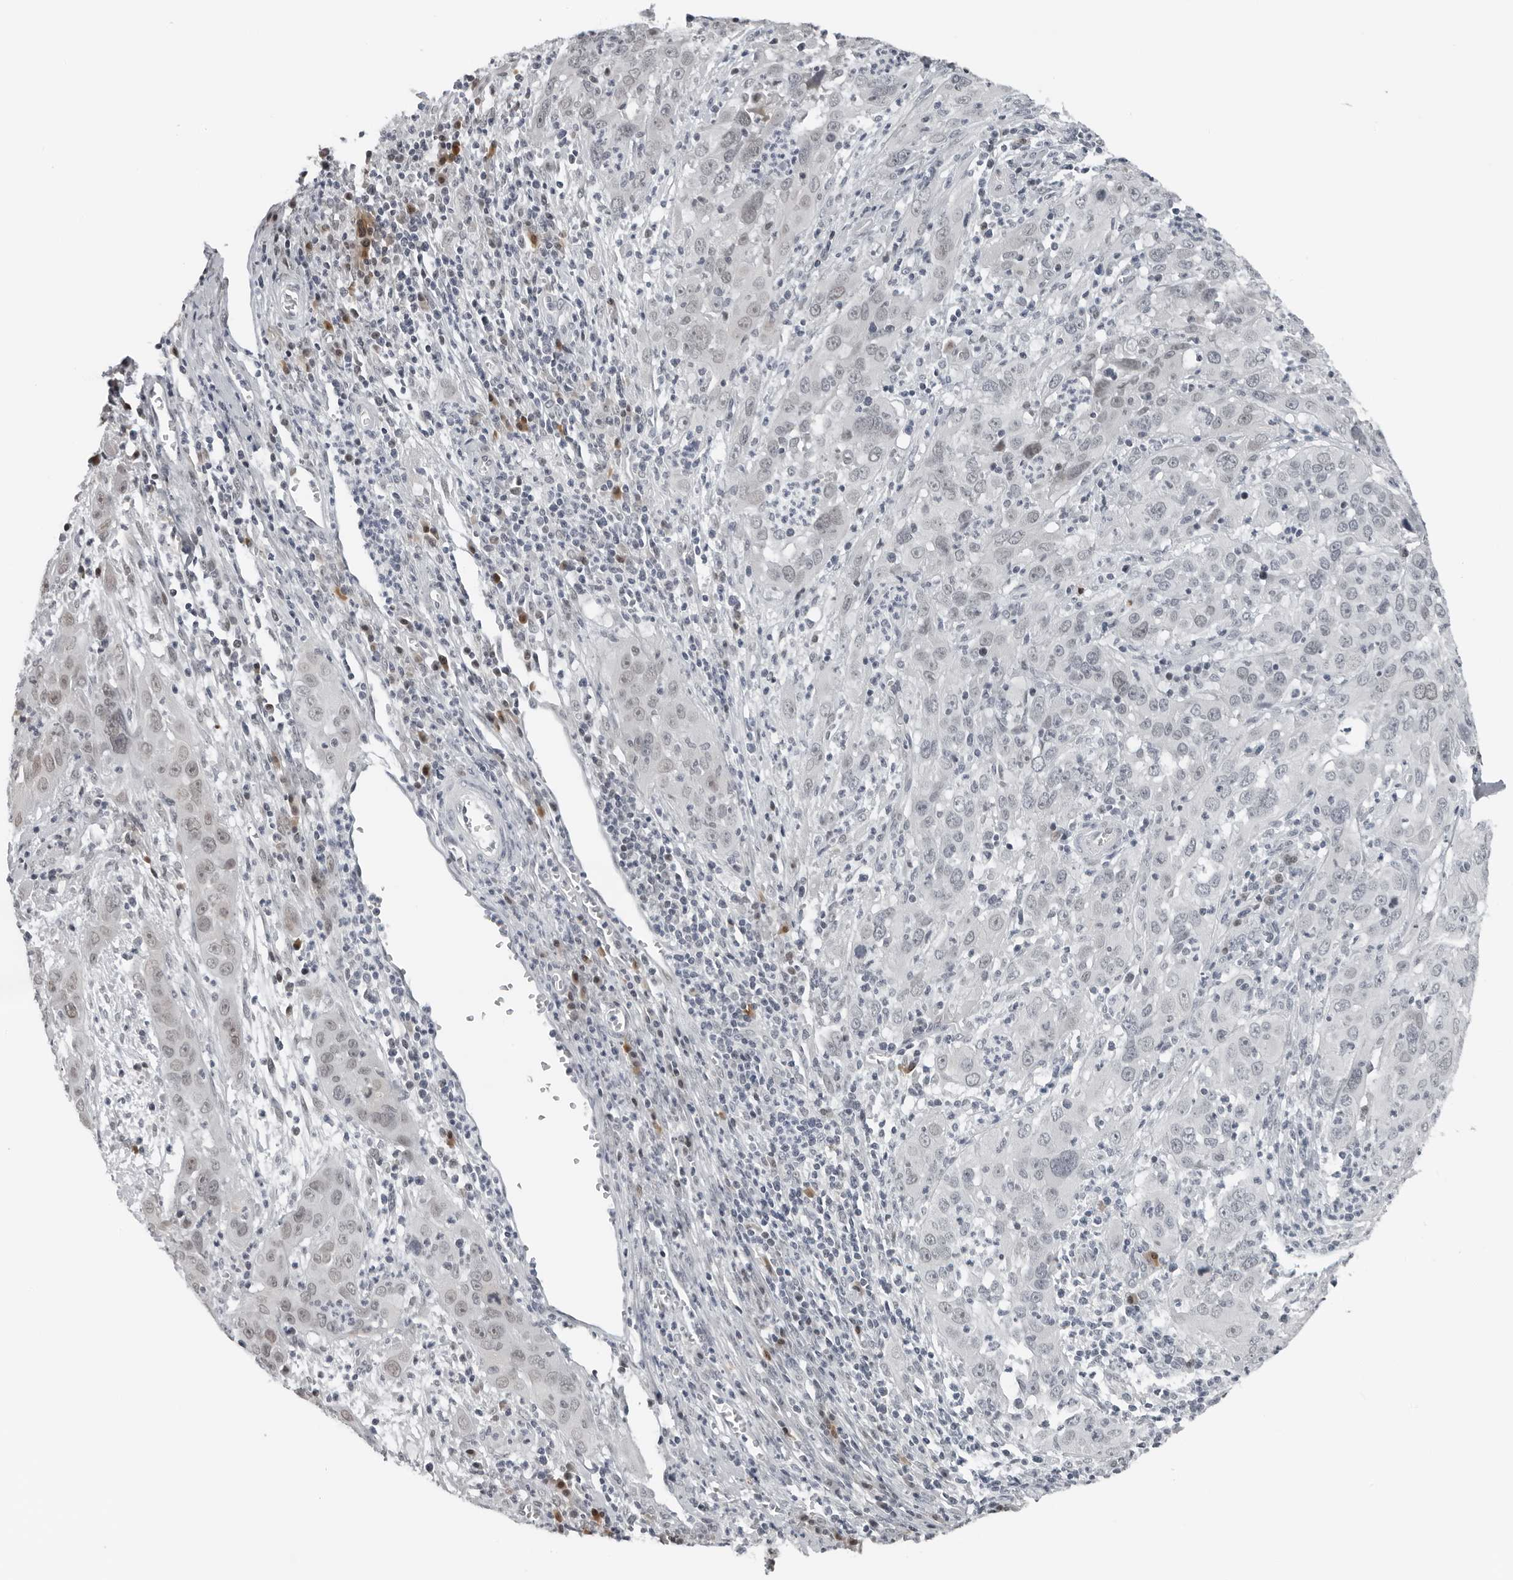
{"staining": {"intensity": "weak", "quantity": "<25%", "location": "nuclear"}, "tissue": "cervical cancer", "cell_type": "Tumor cells", "image_type": "cancer", "snomed": [{"axis": "morphology", "description": "Squamous cell carcinoma, NOS"}, {"axis": "topography", "description": "Cervix"}], "caption": "Immunohistochemistry photomicrograph of cervical cancer (squamous cell carcinoma) stained for a protein (brown), which exhibits no staining in tumor cells.", "gene": "PPP1R42", "patient": {"sex": "female", "age": 32}}